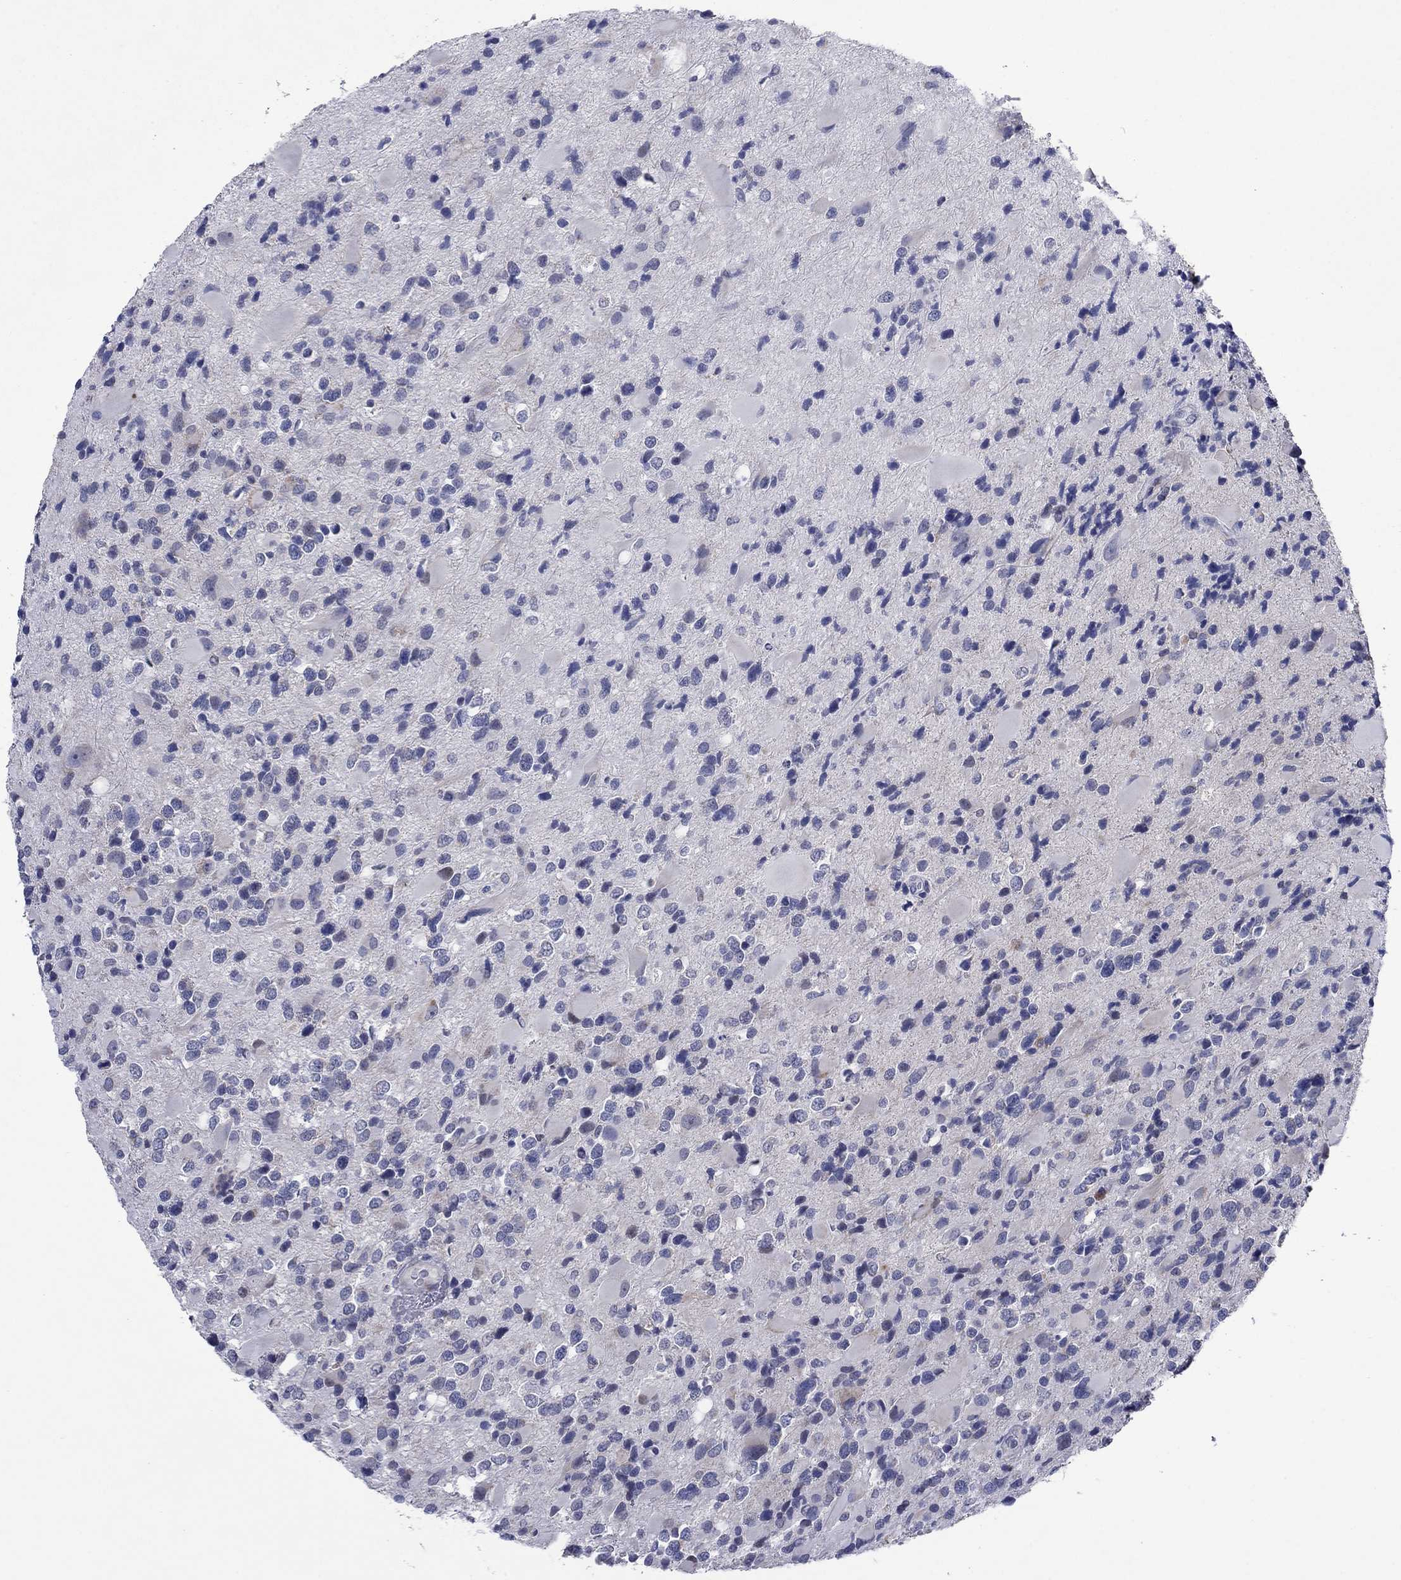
{"staining": {"intensity": "negative", "quantity": "none", "location": "none"}, "tissue": "glioma", "cell_type": "Tumor cells", "image_type": "cancer", "snomed": [{"axis": "morphology", "description": "Glioma, malignant, Low grade"}, {"axis": "topography", "description": "Brain"}], "caption": "An immunohistochemistry (IHC) photomicrograph of low-grade glioma (malignant) is shown. There is no staining in tumor cells of low-grade glioma (malignant).", "gene": "SDC1", "patient": {"sex": "female", "age": 32}}